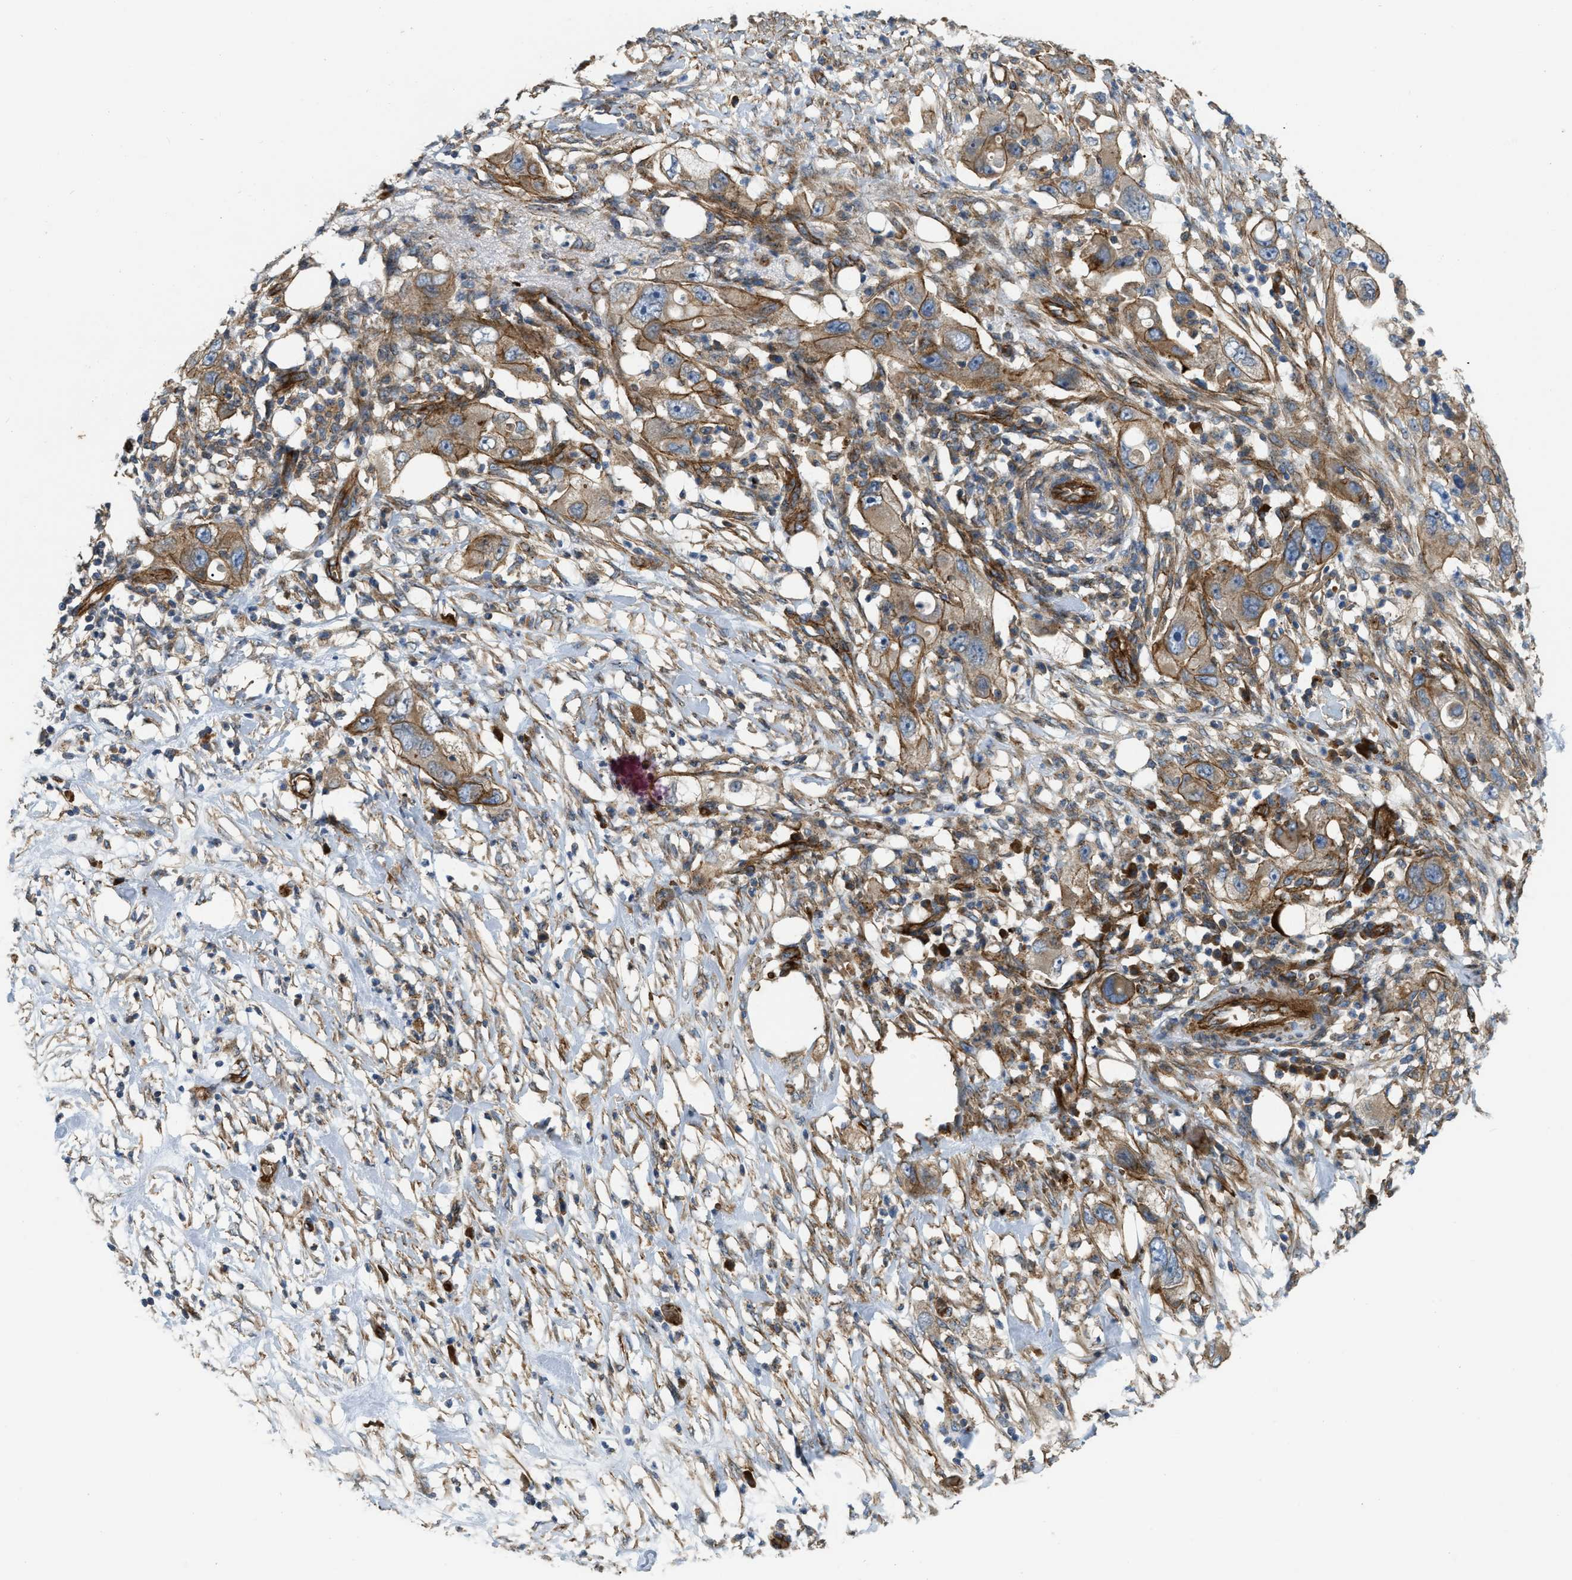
{"staining": {"intensity": "moderate", "quantity": ">75%", "location": "cytoplasmic/membranous"}, "tissue": "pancreatic cancer", "cell_type": "Tumor cells", "image_type": "cancer", "snomed": [{"axis": "morphology", "description": "Adenocarcinoma, NOS"}, {"axis": "topography", "description": "Pancreas"}], "caption": "This is an image of immunohistochemistry staining of pancreatic cancer, which shows moderate staining in the cytoplasmic/membranous of tumor cells.", "gene": "ERC1", "patient": {"sex": "female", "age": 78}}